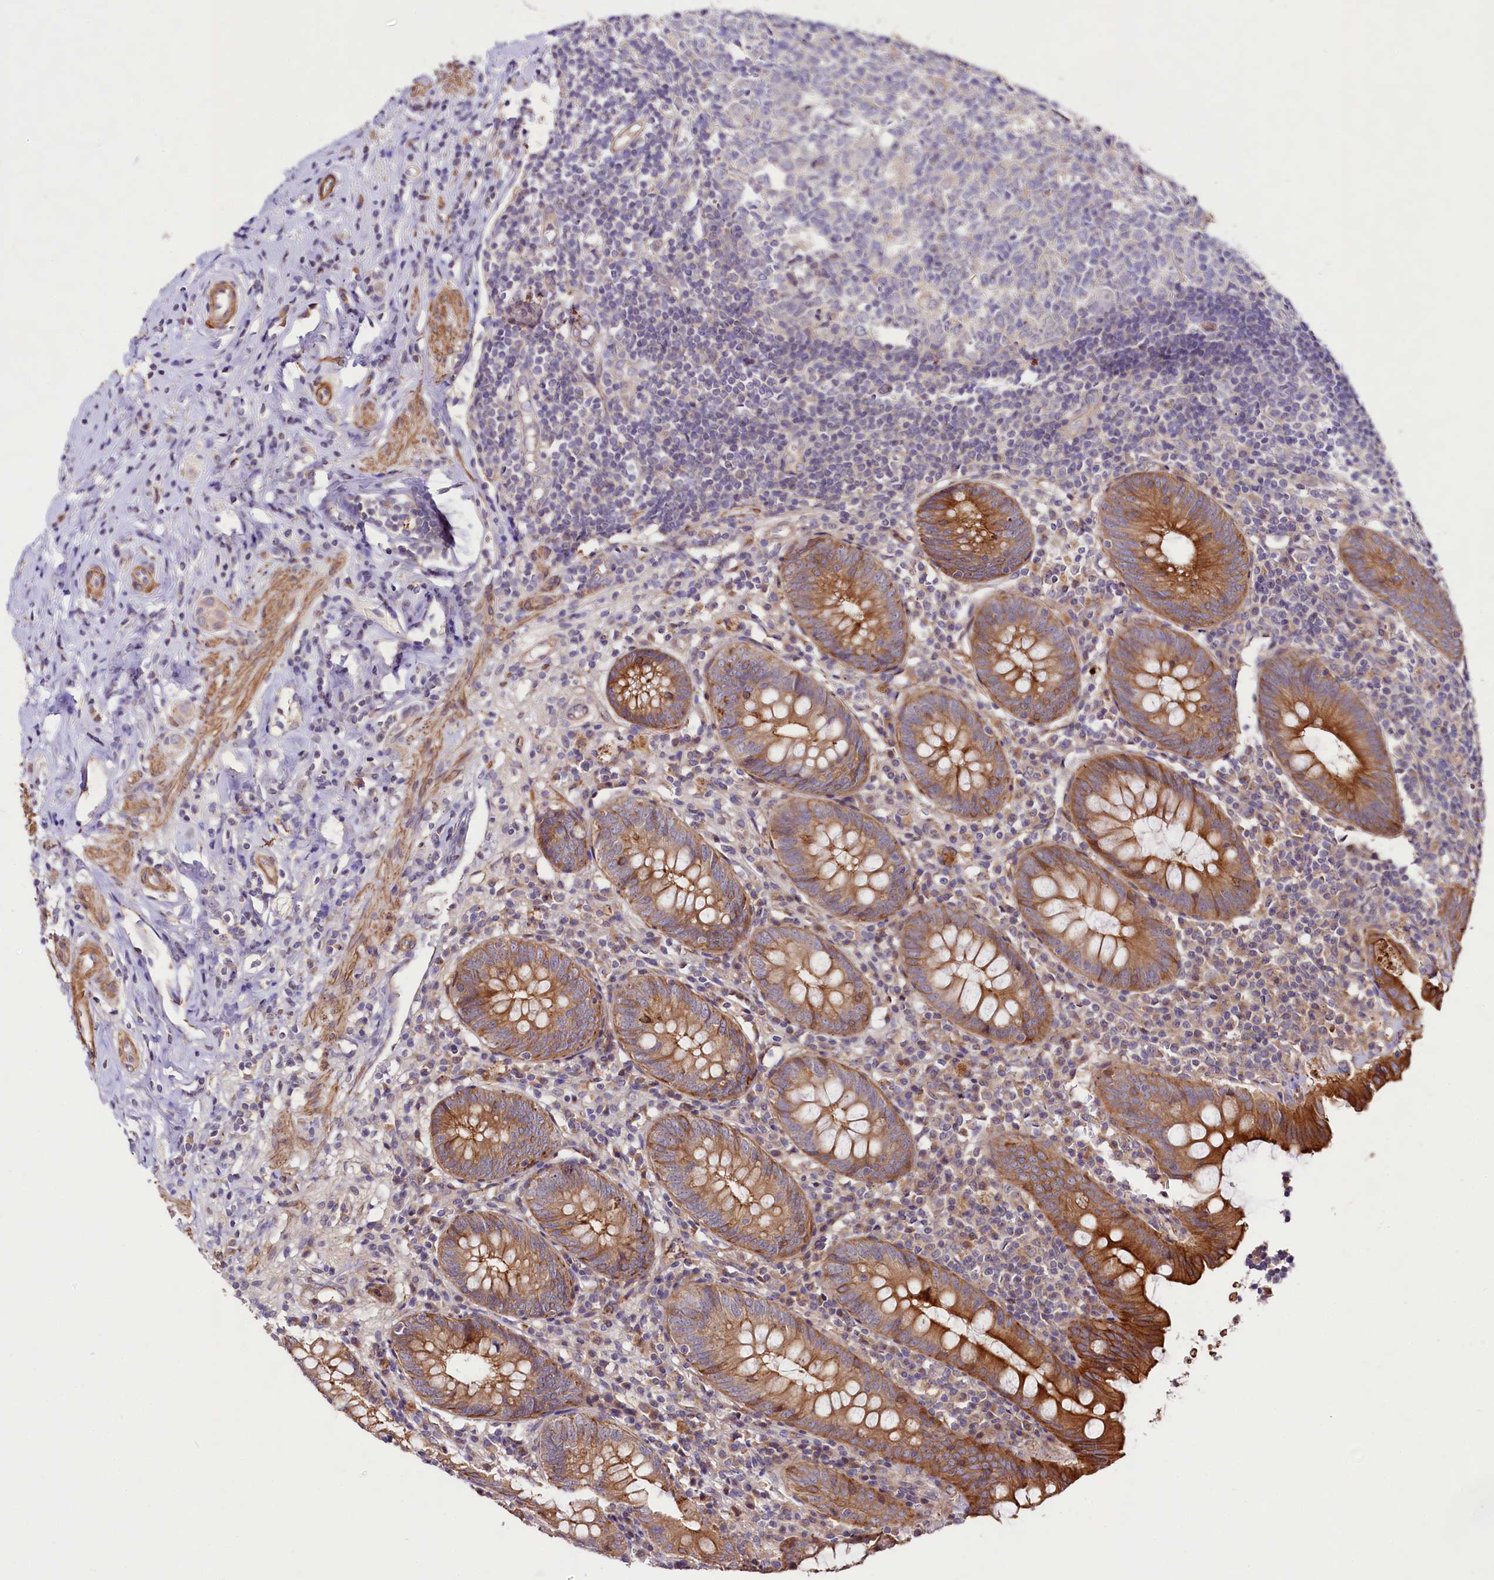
{"staining": {"intensity": "strong", "quantity": ">75%", "location": "cytoplasmic/membranous"}, "tissue": "appendix", "cell_type": "Glandular cells", "image_type": "normal", "snomed": [{"axis": "morphology", "description": "Normal tissue, NOS"}, {"axis": "topography", "description": "Appendix"}], "caption": "DAB (3,3'-diaminobenzidine) immunohistochemical staining of normal appendix displays strong cytoplasmic/membranous protein positivity in about >75% of glandular cells.", "gene": "VPS11", "patient": {"sex": "female", "age": 54}}